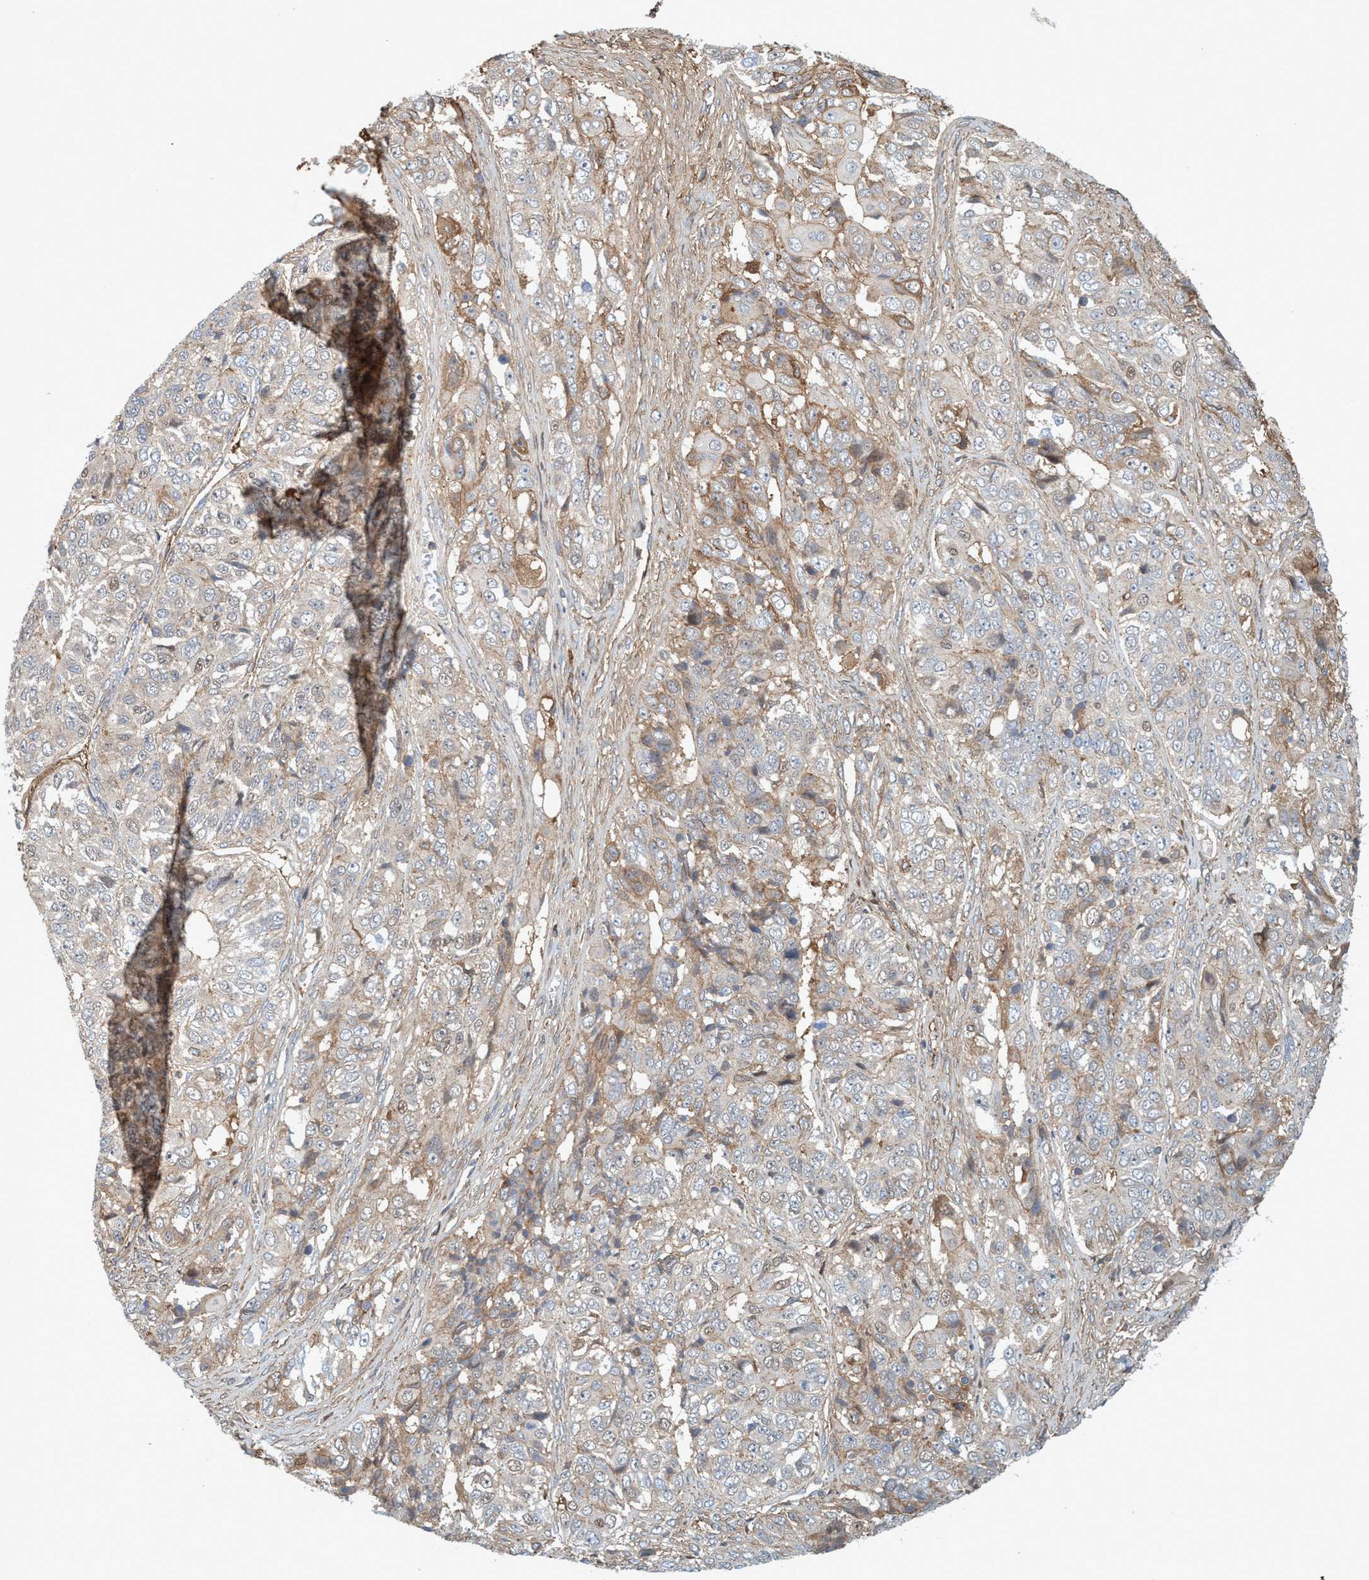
{"staining": {"intensity": "moderate", "quantity": "<25%", "location": "cytoplasmic/membranous"}, "tissue": "ovarian cancer", "cell_type": "Tumor cells", "image_type": "cancer", "snomed": [{"axis": "morphology", "description": "Carcinoma, endometroid"}, {"axis": "topography", "description": "Ovary"}], "caption": "Ovarian cancer (endometroid carcinoma) tissue reveals moderate cytoplasmic/membranous staining in about <25% of tumor cells", "gene": "SPECC1", "patient": {"sex": "female", "age": 51}}